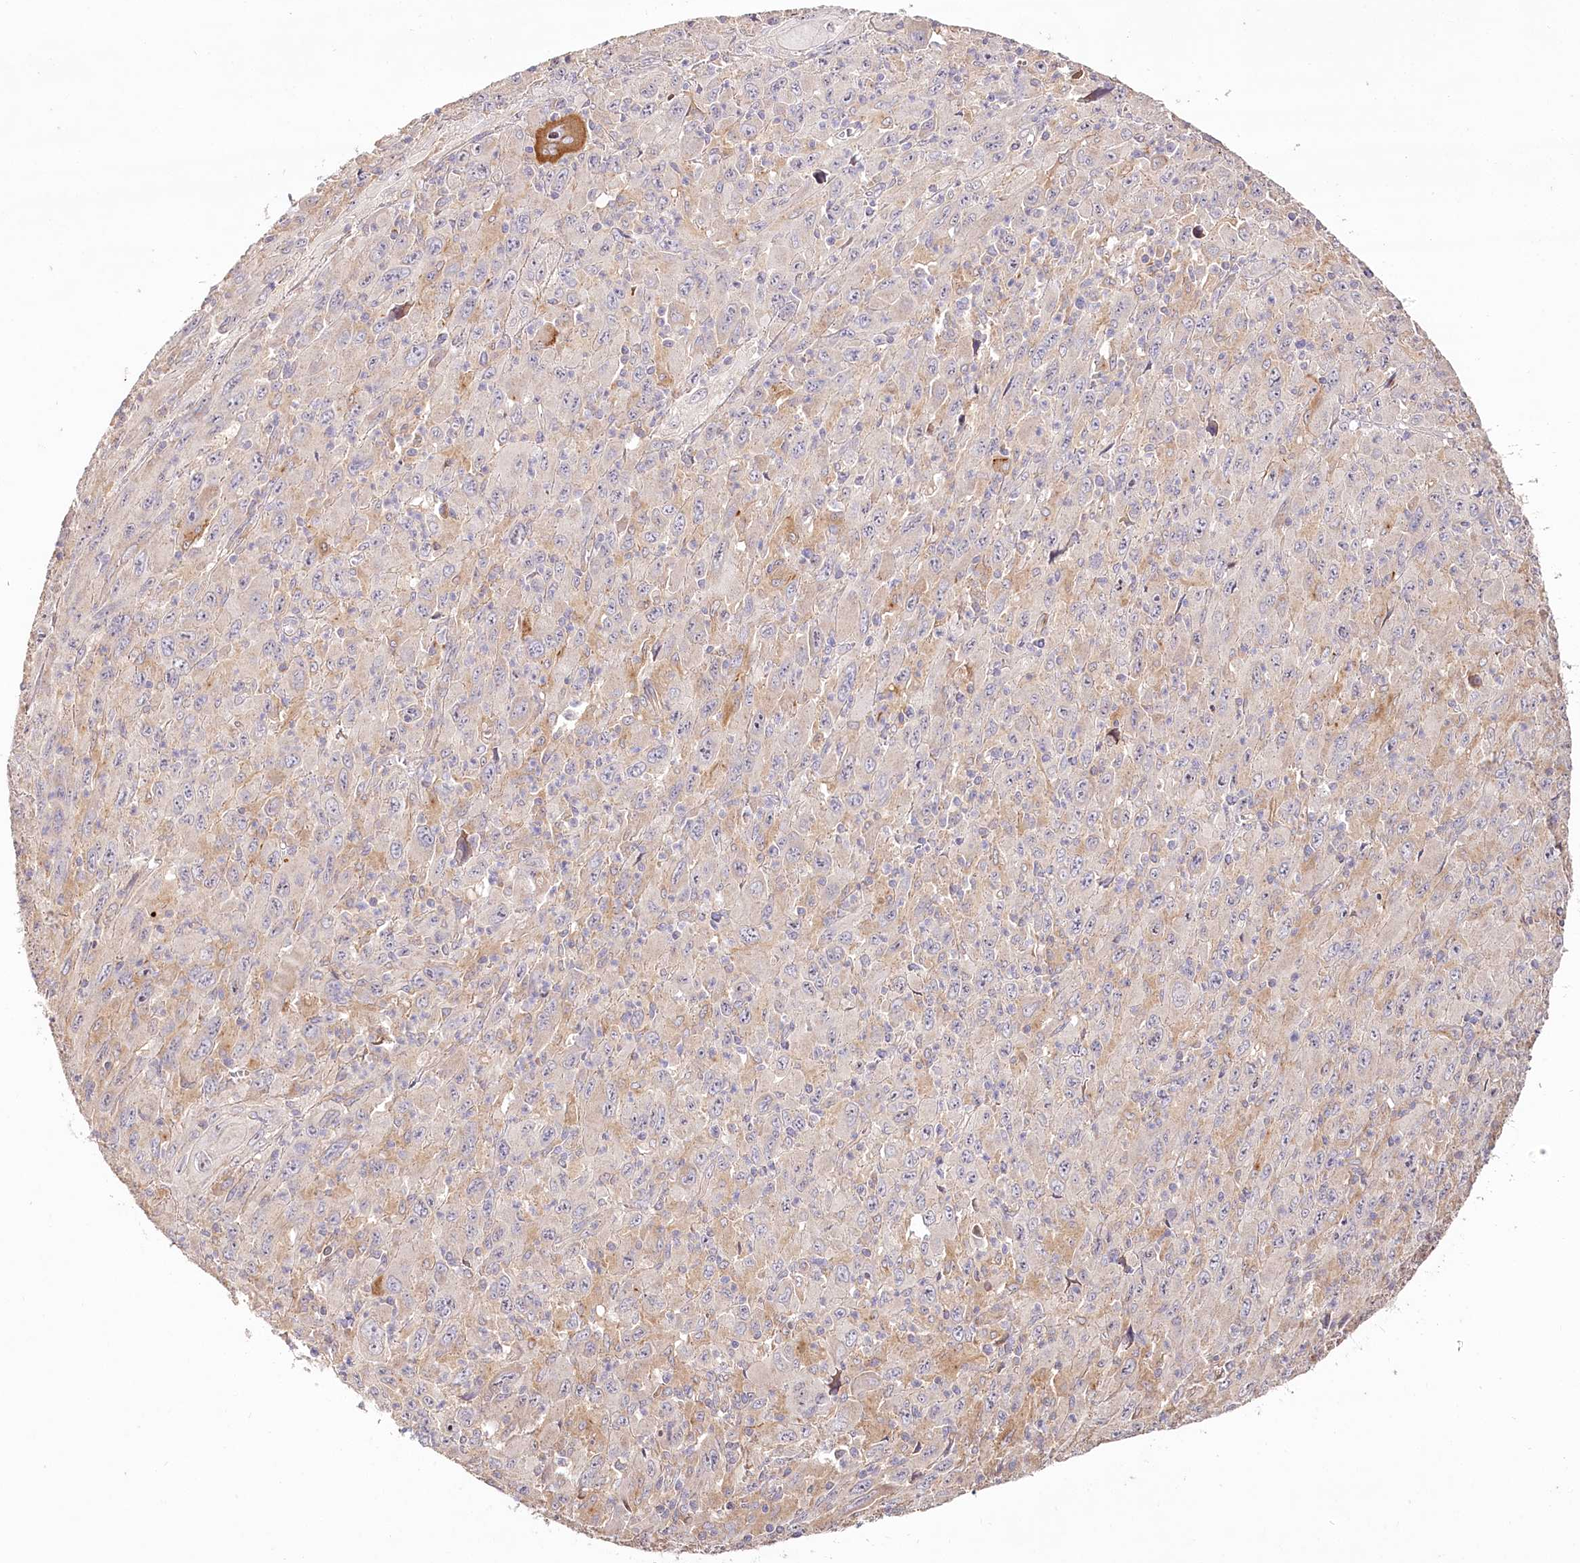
{"staining": {"intensity": "moderate", "quantity": "<25%", "location": "cytoplasmic/membranous"}, "tissue": "melanoma", "cell_type": "Tumor cells", "image_type": "cancer", "snomed": [{"axis": "morphology", "description": "Malignant melanoma, Metastatic site"}, {"axis": "topography", "description": "Skin"}], "caption": "Protein staining shows moderate cytoplasmic/membranous positivity in approximately <25% of tumor cells in melanoma. (IHC, brightfield microscopy, high magnification).", "gene": "DMXL1", "patient": {"sex": "female", "age": 56}}